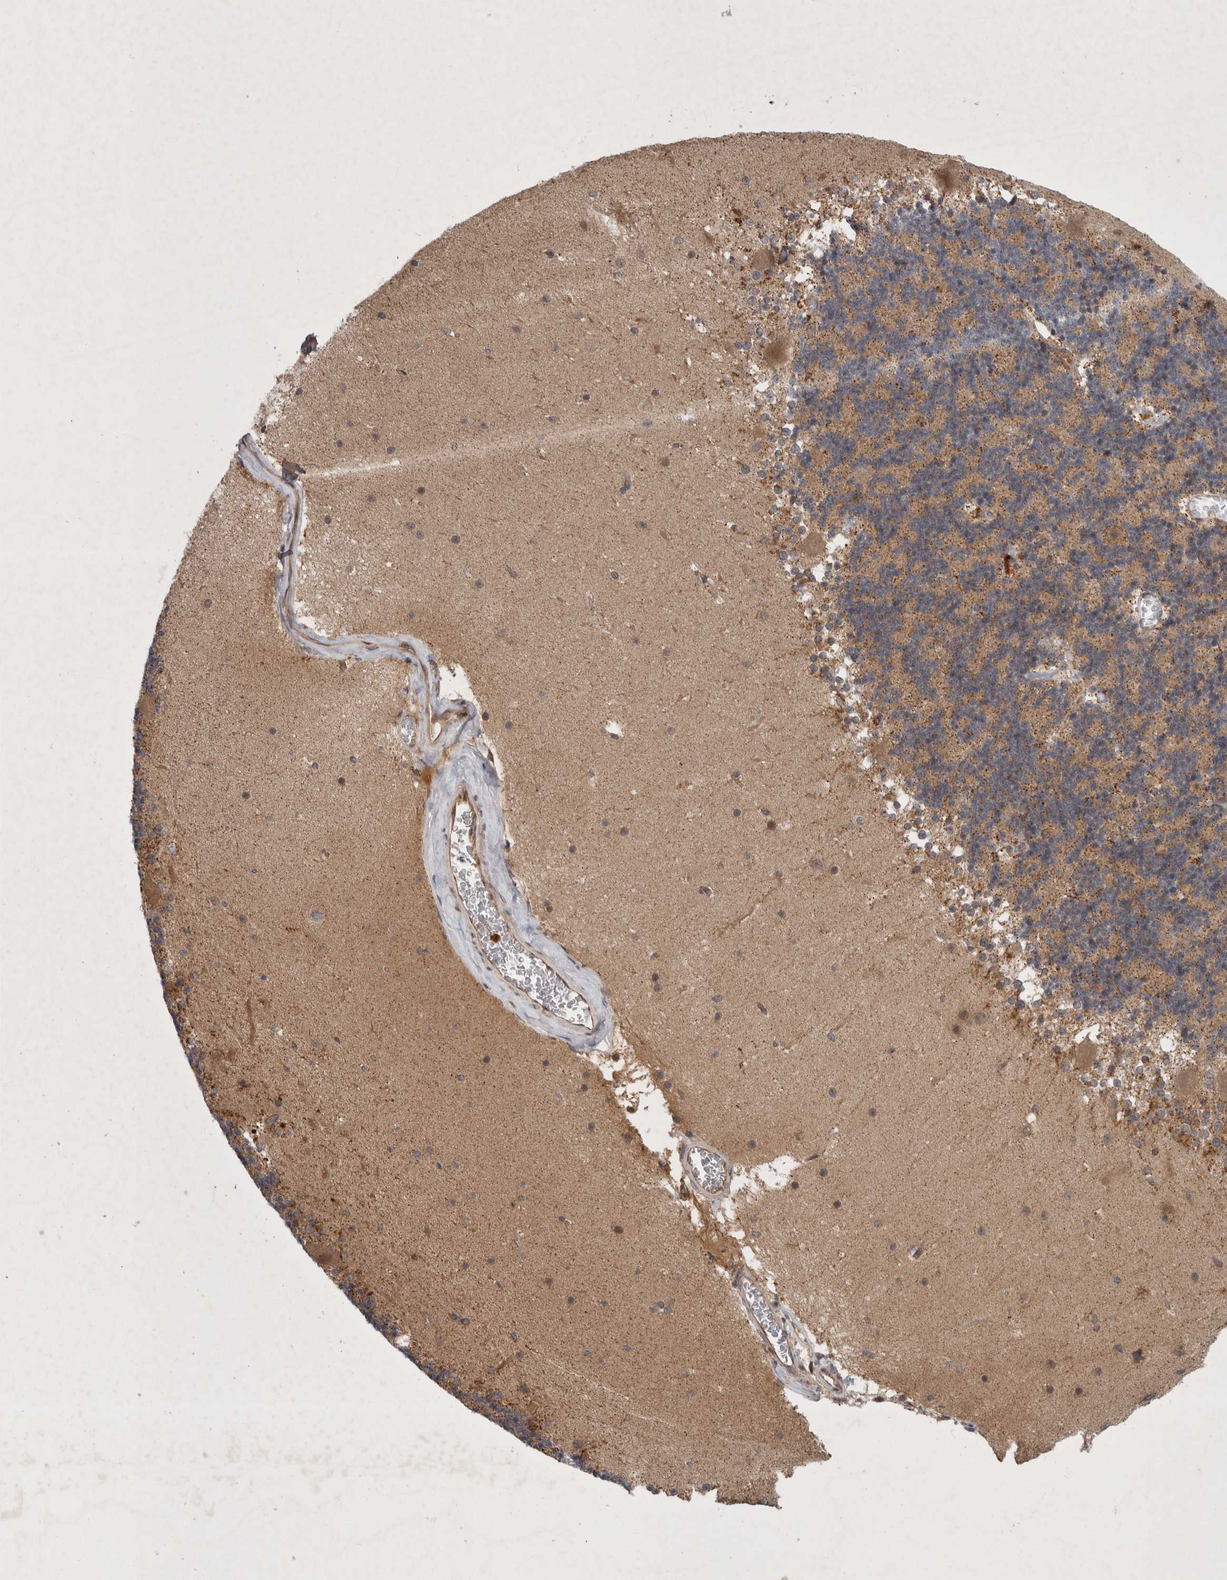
{"staining": {"intensity": "moderate", "quantity": ">75%", "location": "cytoplasmic/membranous"}, "tissue": "cerebellum", "cell_type": "Cells in granular layer", "image_type": "normal", "snomed": [{"axis": "morphology", "description": "Normal tissue, NOS"}, {"axis": "topography", "description": "Cerebellum"}], "caption": "Immunohistochemistry (IHC) of normal human cerebellum exhibits medium levels of moderate cytoplasmic/membranous staining in approximately >75% of cells in granular layer.", "gene": "PDCD2", "patient": {"sex": "female", "age": 19}}